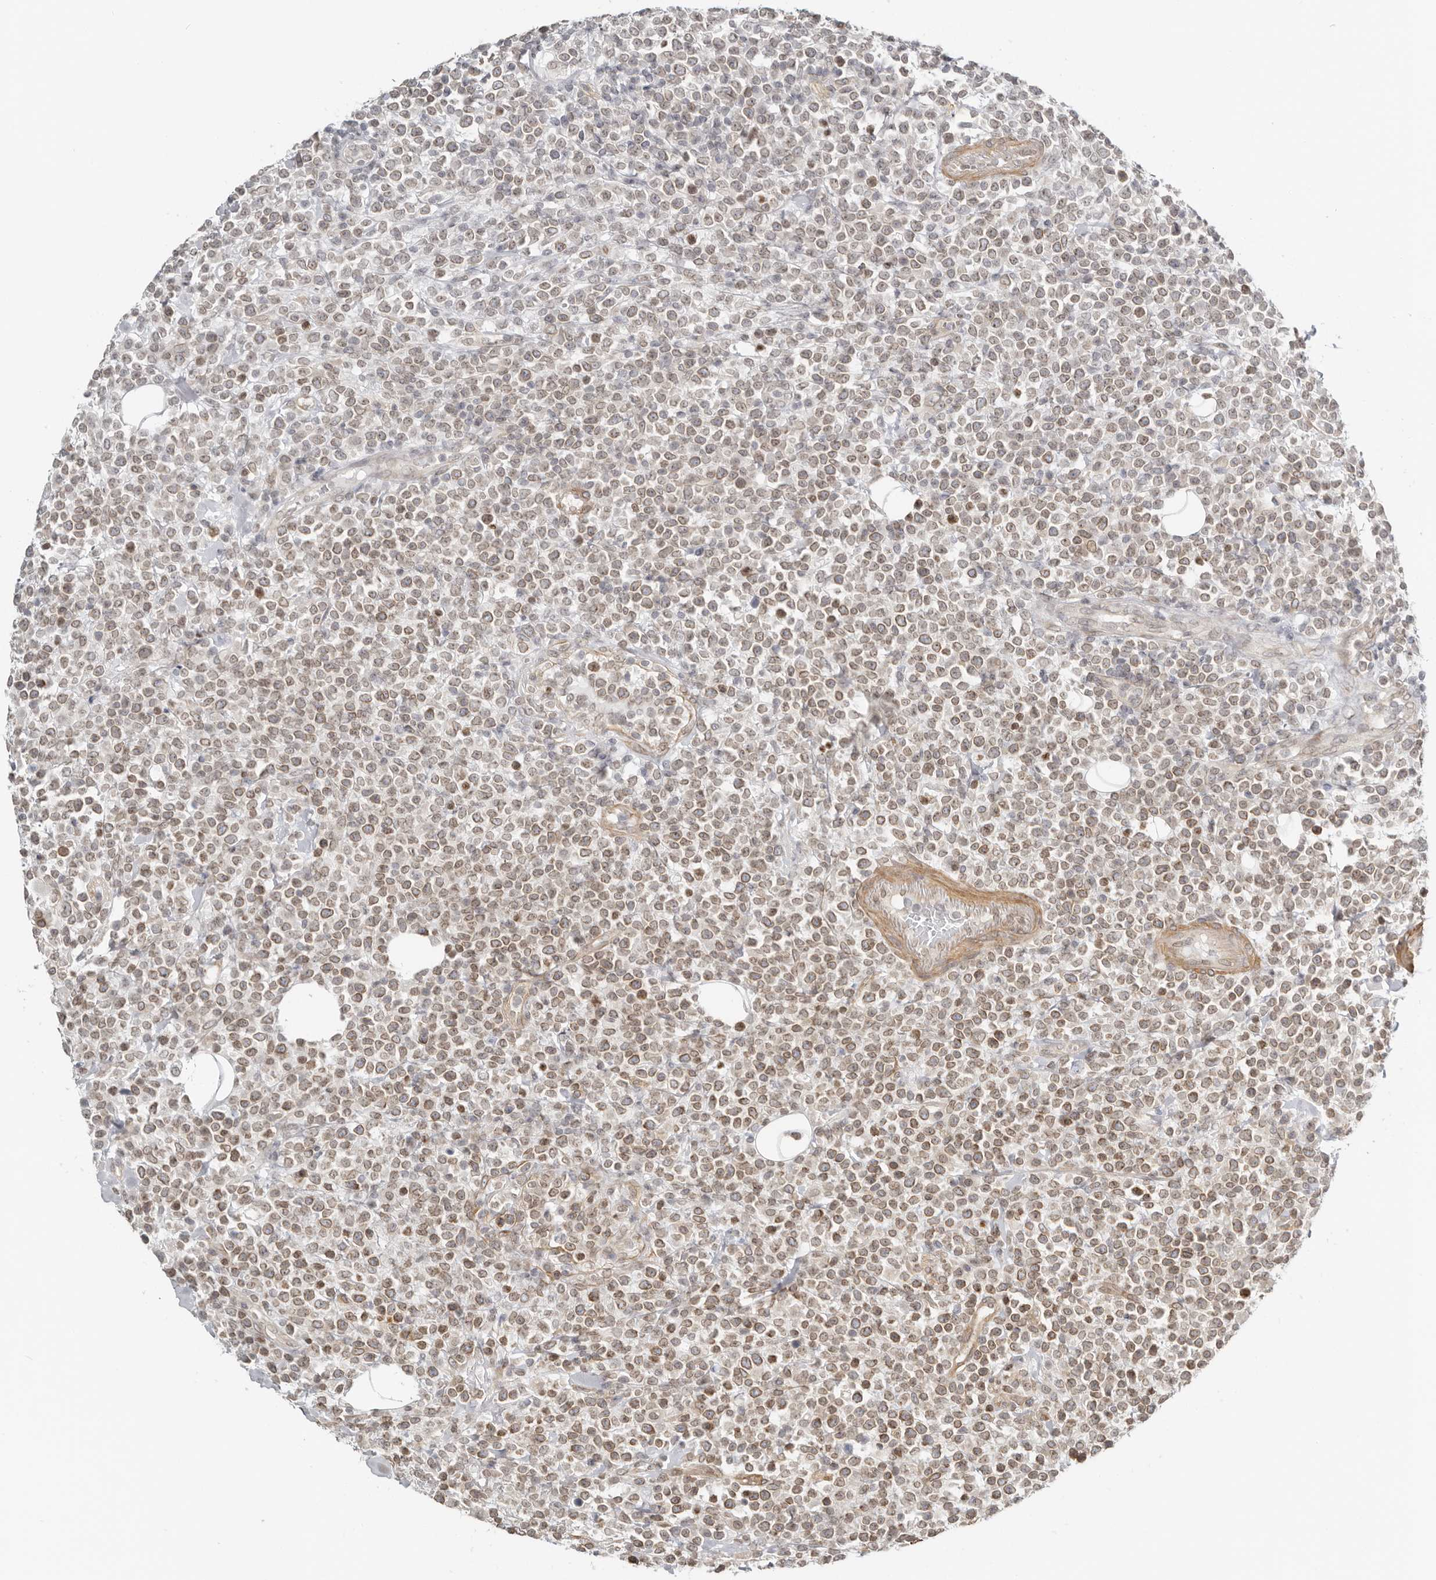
{"staining": {"intensity": "moderate", "quantity": ">75%", "location": "cytoplasmic/membranous,nuclear"}, "tissue": "lymphoma", "cell_type": "Tumor cells", "image_type": "cancer", "snomed": [{"axis": "morphology", "description": "Malignant lymphoma, non-Hodgkin's type, High grade"}, {"axis": "topography", "description": "Colon"}], "caption": "Lymphoma stained with DAB (3,3'-diaminobenzidine) IHC shows medium levels of moderate cytoplasmic/membranous and nuclear staining in approximately >75% of tumor cells.", "gene": "NUP153", "patient": {"sex": "female", "age": 53}}